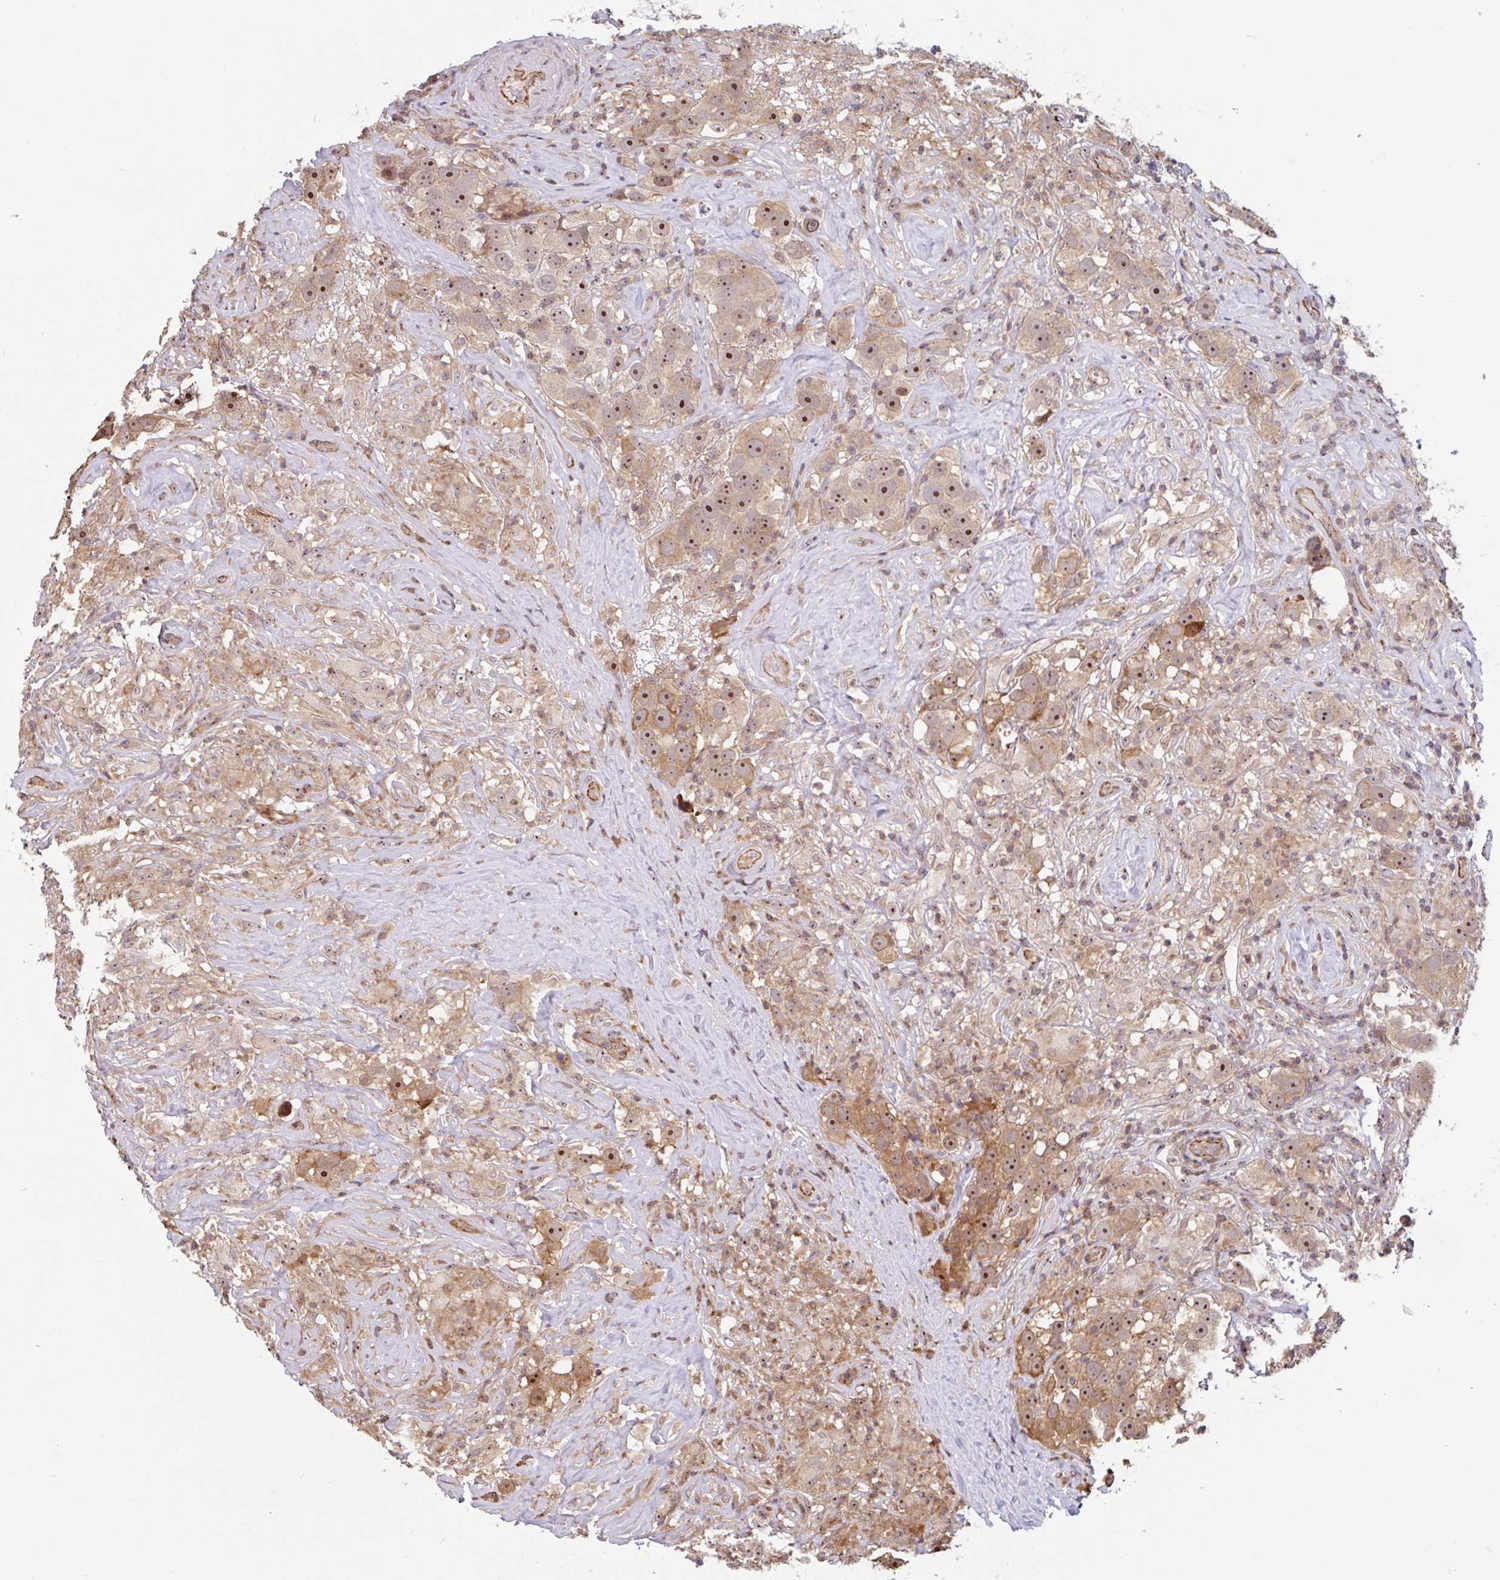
{"staining": {"intensity": "moderate", "quantity": ">75%", "location": "cytoplasmic/membranous,nuclear"}, "tissue": "testis cancer", "cell_type": "Tumor cells", "image_type": "cancer", "snomed": [{"axis": "morphology", "description": "Seminoma, NOS"}, {"axis": "topography", "description": "Testis"}], "caption": "There is medium levels of moderate cytoplasmic/membranous and nuclear staining in tumor cells of testis cancer, as demonstrated by immunohistochemical staining (brown color).", "gene": "ZNF689", "patient": {"sex": "male", "age": 49}}